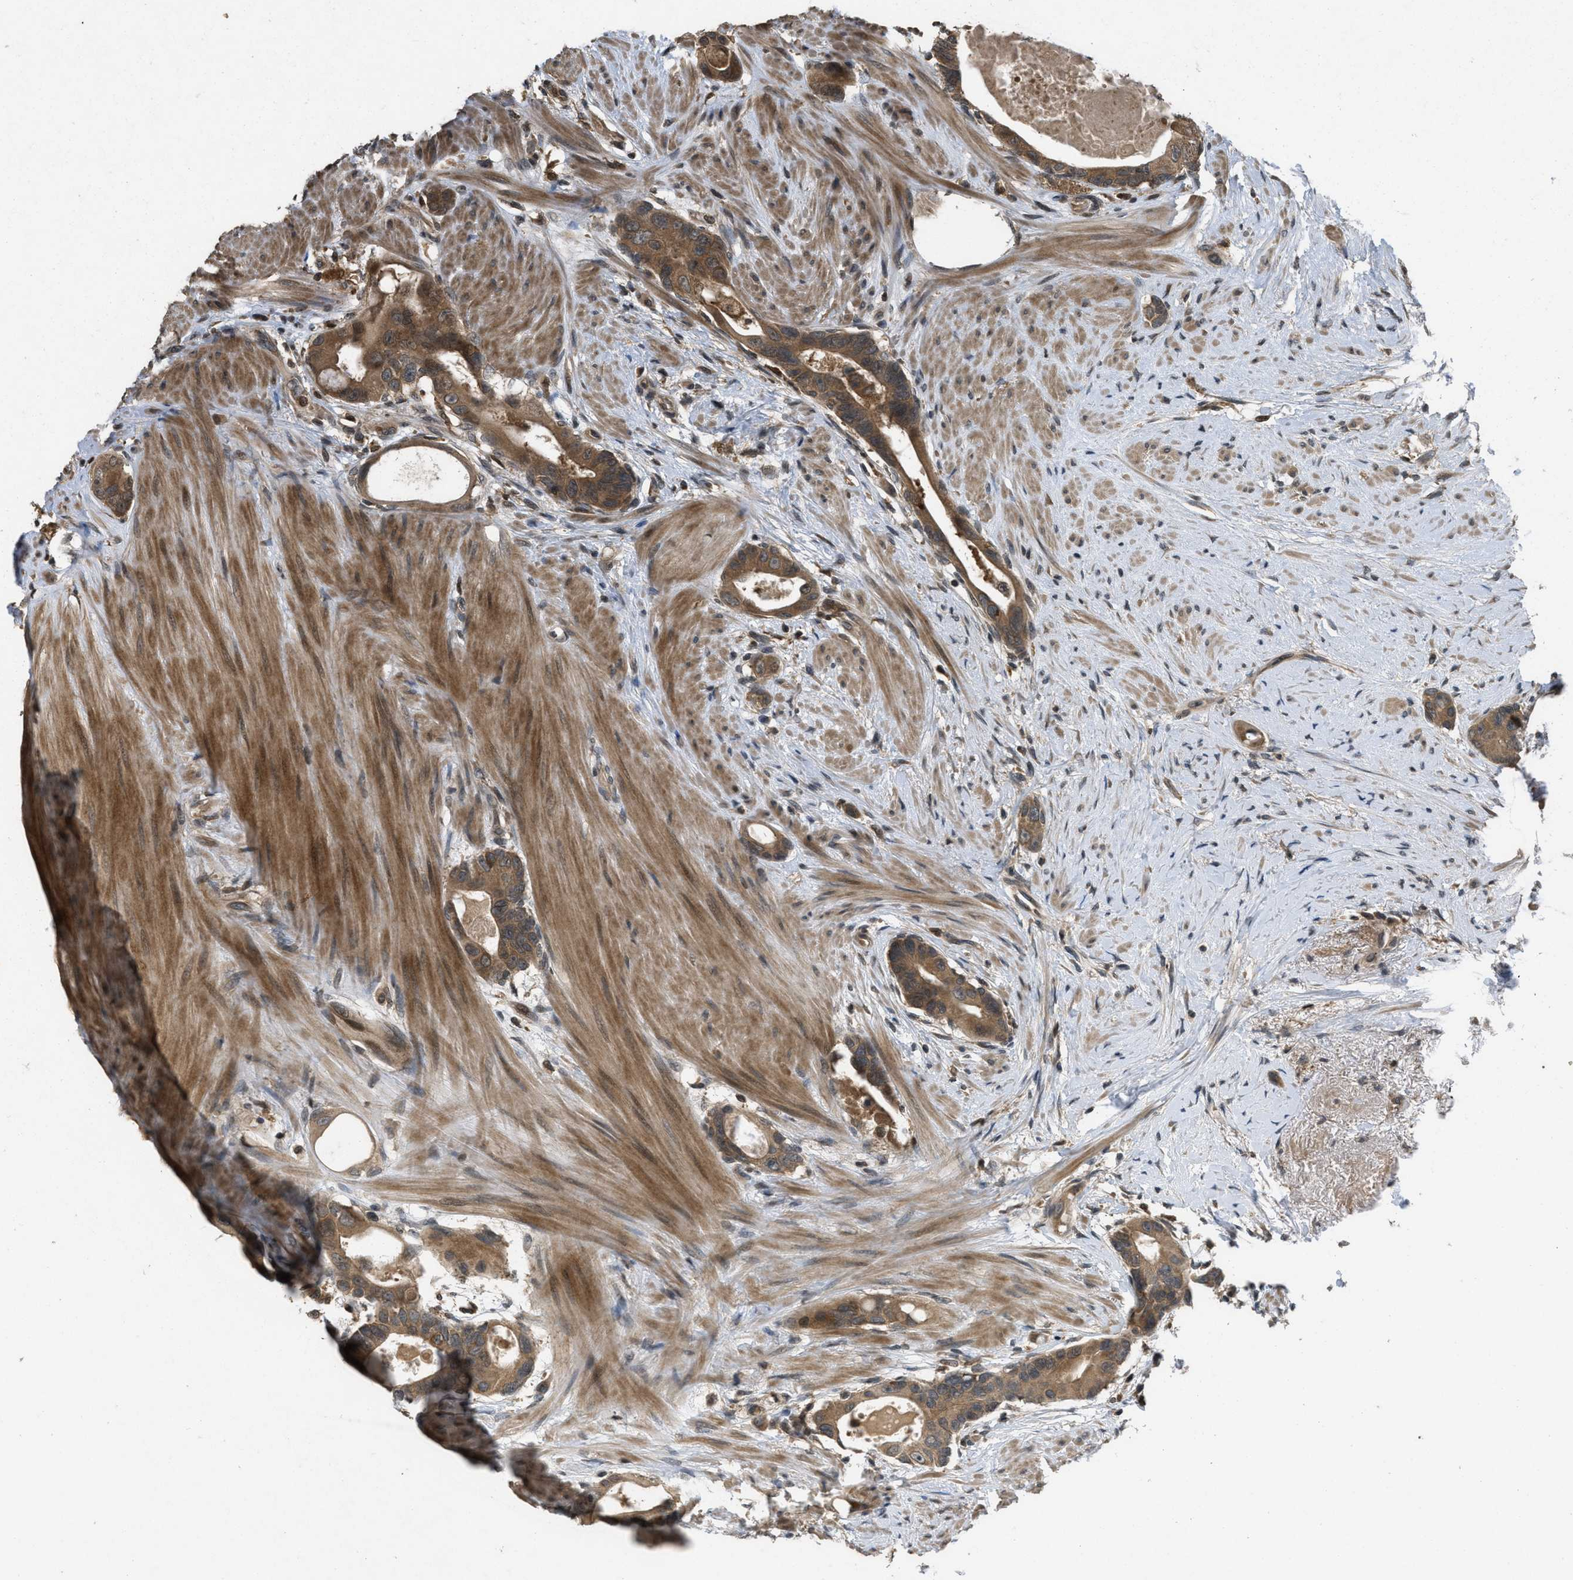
{"staining": {"intensity": "moderate", "quantity": ">75%", "location": "cytoplasmic/membranous"}, "tissue": "colorectal cancer", "cell_type": "Tumor cells", "image_type": "cancer", "snomed": [{"axis": "morphology", "description": "Adenocarcinoma, NOS"}, {"axis": "topography", "description": "Rectum"}], "caption": "Immunohistochemical staining of human colorectal cancer (adenocarcinoma) demonstrates medium levels of moderate cytoplasmic/membranous protein positivity in about >75% of tumor cells.", "gene": "ATG7", "patient": {"sex": "male", "age": 51}}